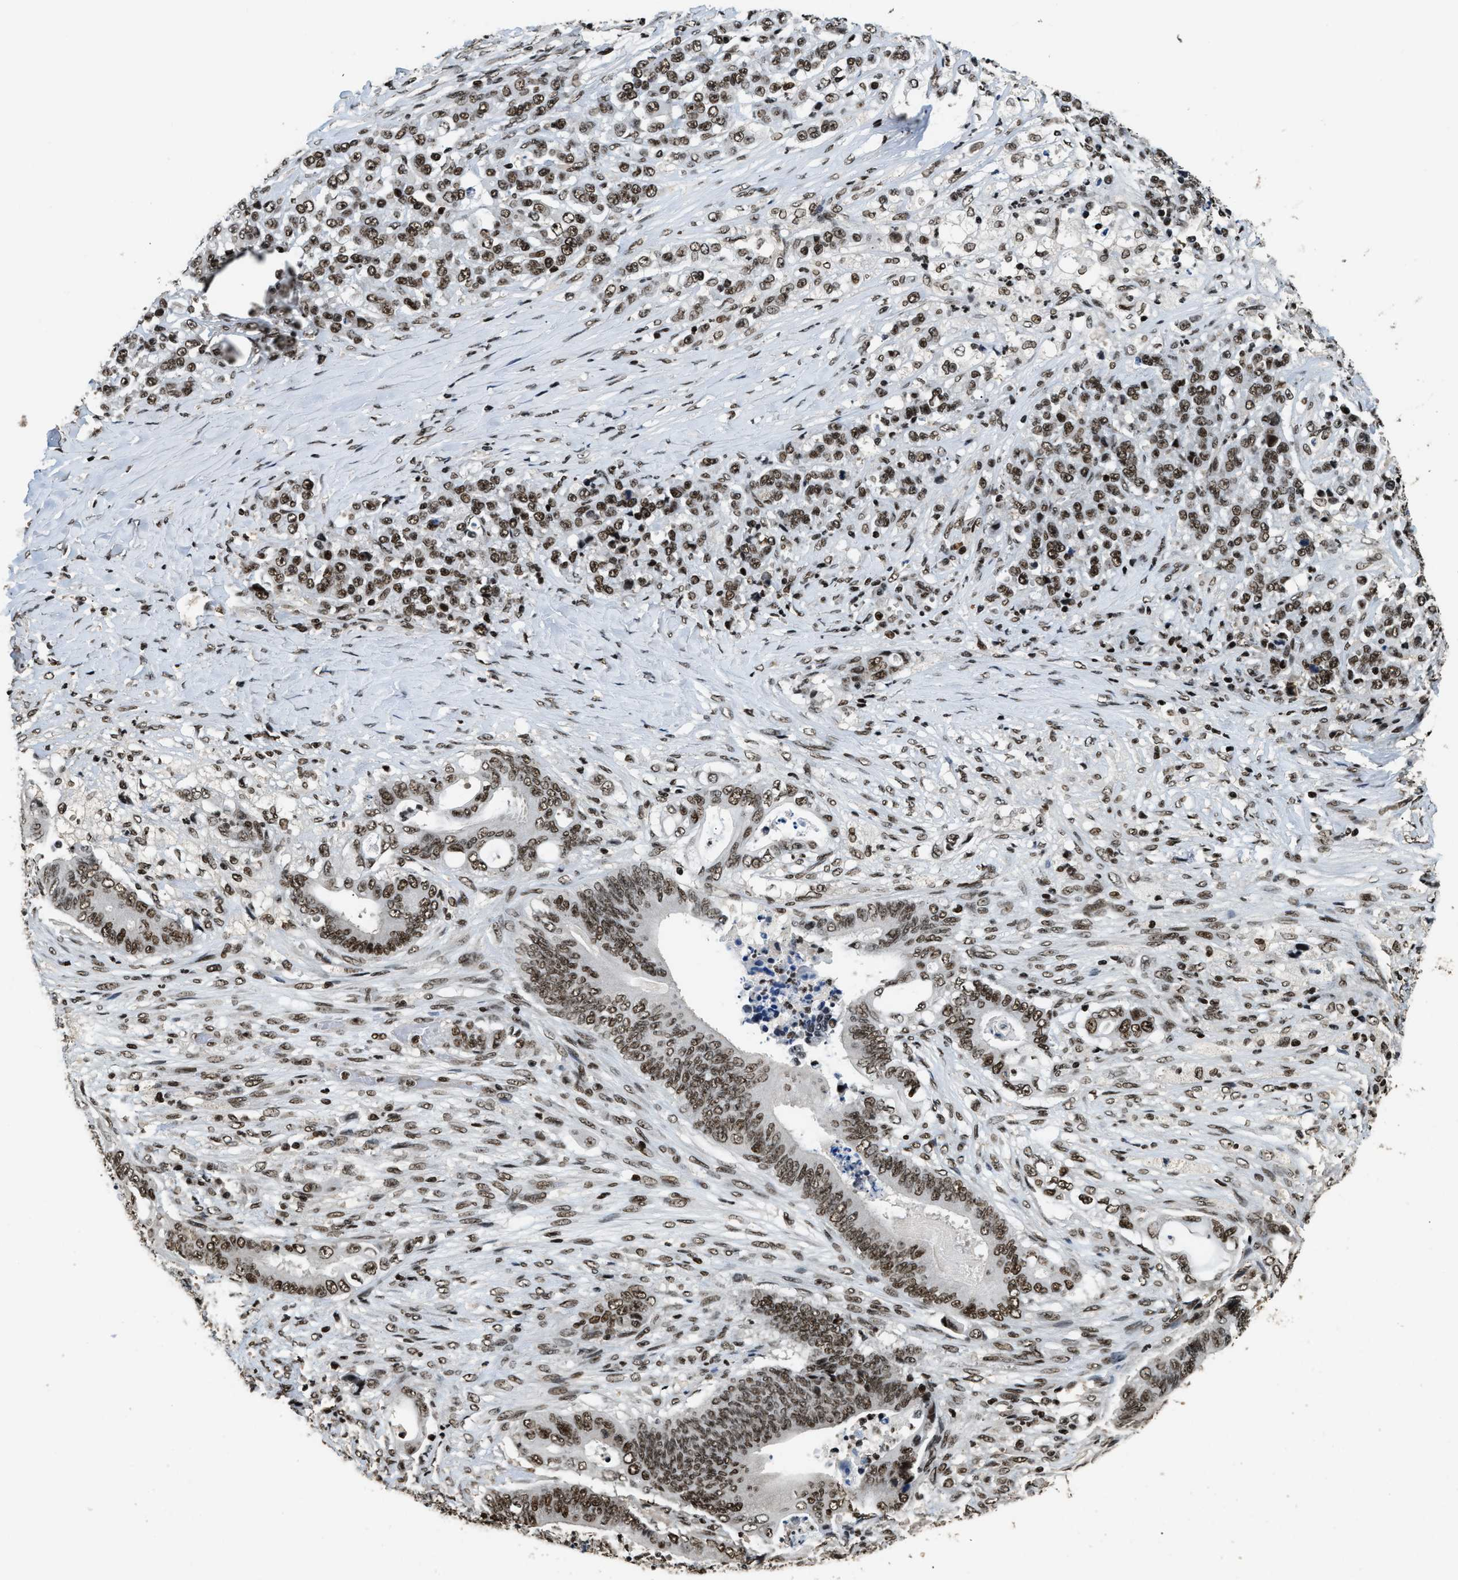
{"staining": {"intensity": "moderate", "quantity": ">75%", "location": "nuclear"}, "tissue": "stomach cancer", "cell_type": "Tumor cells", "image_type": "cancer", "snomed": [{"axis": "morphology", "description": "Adenocarcinoma, NOS"}, {"axis": "topography", "description": "Stomach"}], "caption": "Immunohistochemistry photomicrograph of human stomach adenocarcinoma stained for a protein (brown), which demonstrates medium levels of moderate nuclear positivity in about >75% of tumor cells.", "gene": "RAD21", "patient": {"sex": "female", "age": 73}}